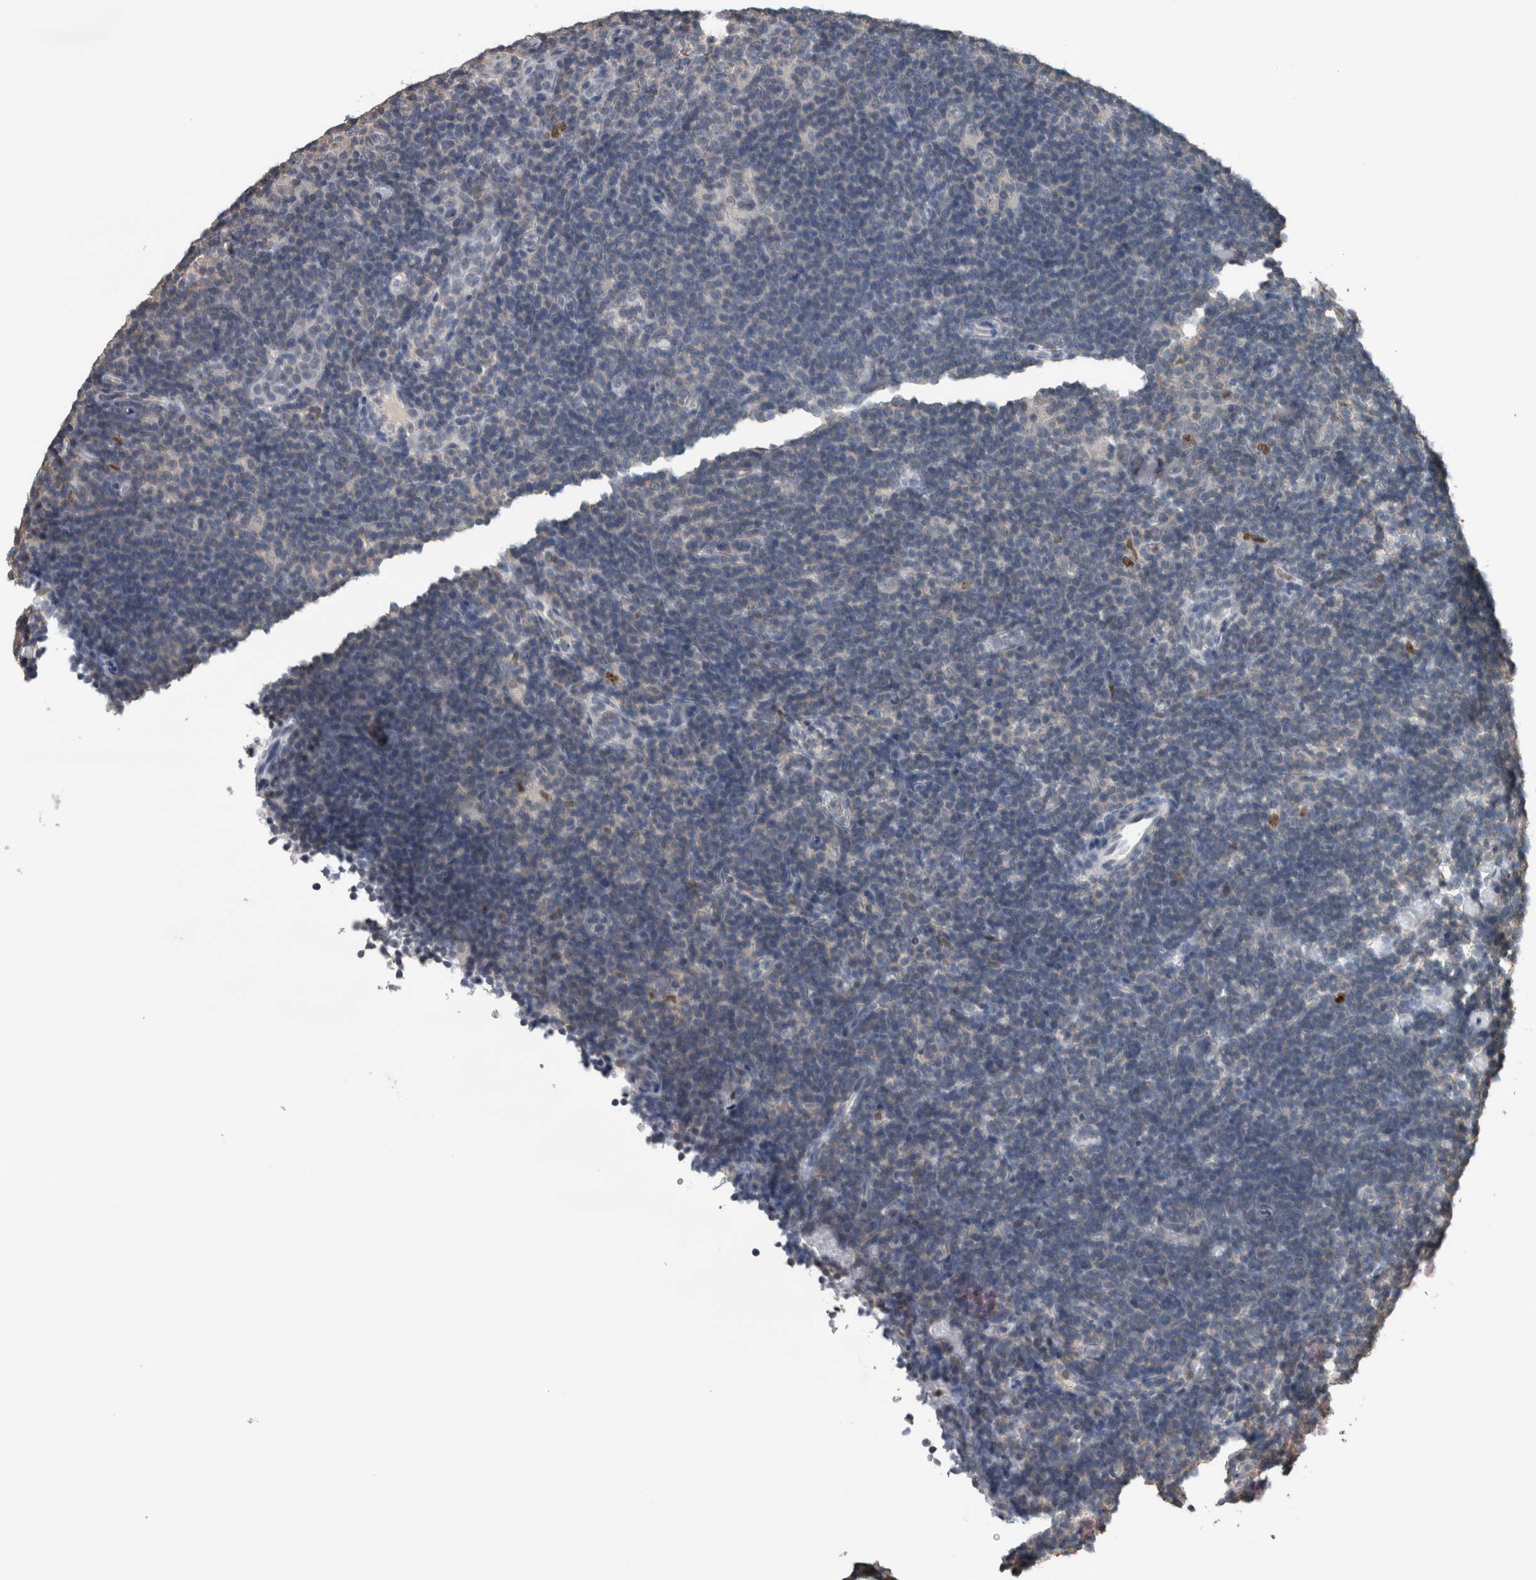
{"staining": {"intensity": "negative", "quantity": "none", "location": "none"}, "tissue": "lymphoma", "cell_type": "Tumor cells", "image_type": "cancer", "snomed": [{"axis": "morphology", "description": "Hodgkin's disease, NOS"}, {"axis": "topography", "description": "Lymph node"}], "caption": "Protein analysis of lymphoma reveals no significant expression in tumor cells. (DAB (3,3'-diaminobenzidine) immunohistochemistry visualized using brightfield microscopy, high magnification).", "gene": "MAFF", "patient": {"sex": "female", "age": 57}}